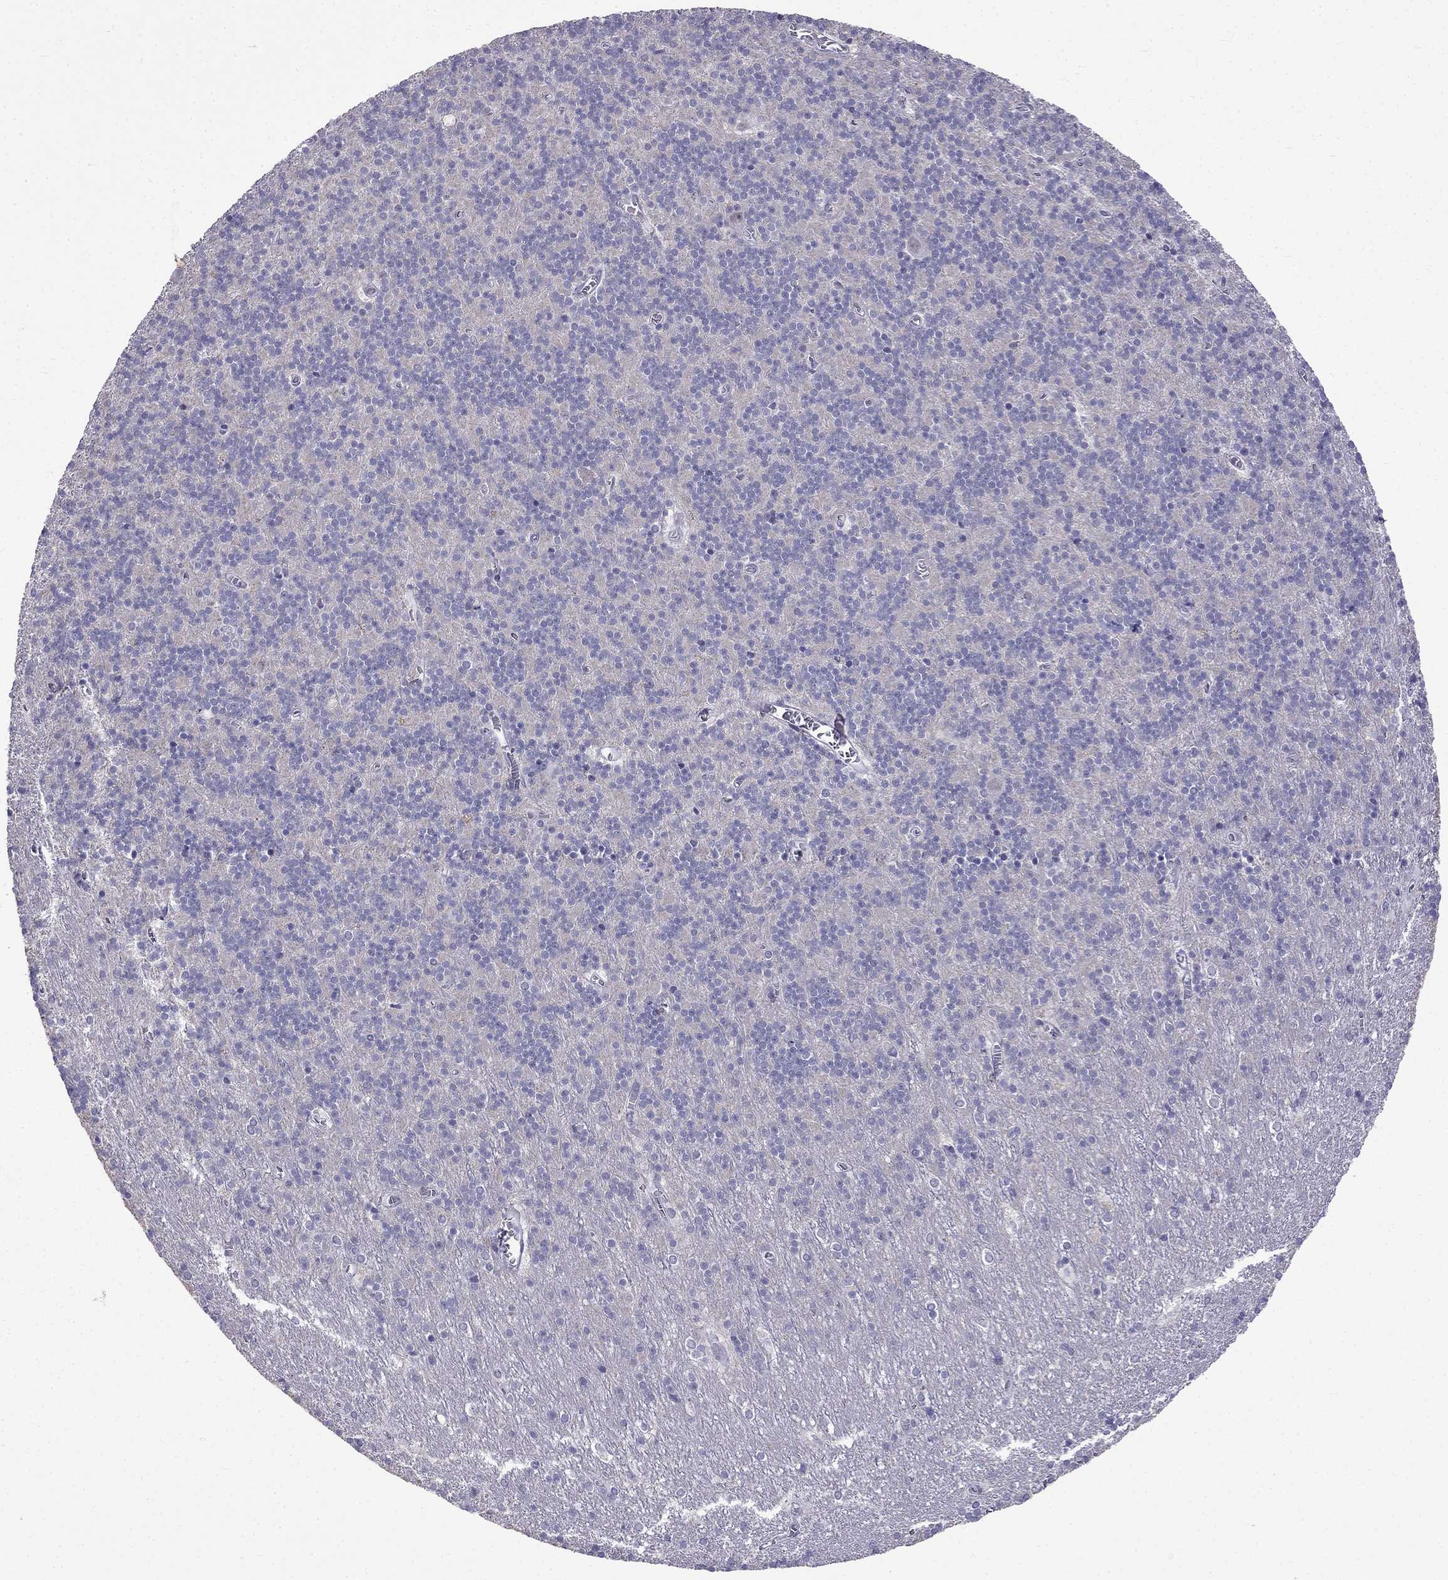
{"staining": {"intensity": "negative", "quantity": "none", "location": "none"}, "tissue": "cerebellum", "cell_type": "Cells in granular layer", "image_type": "normal", "snomed": [{"axis": "morphology", "description": "Normal tissue, NOS"}, {"axis": "topography", "description": "Cerebellum"}], "caption": "IHC of normal human cerebellum exhibits no staining in cells in granular layer. (Brightfield microscopy of DAB IHC at high magnification).", "gene": "AQP9", "patient": {"sex": "male", "age": 70}}